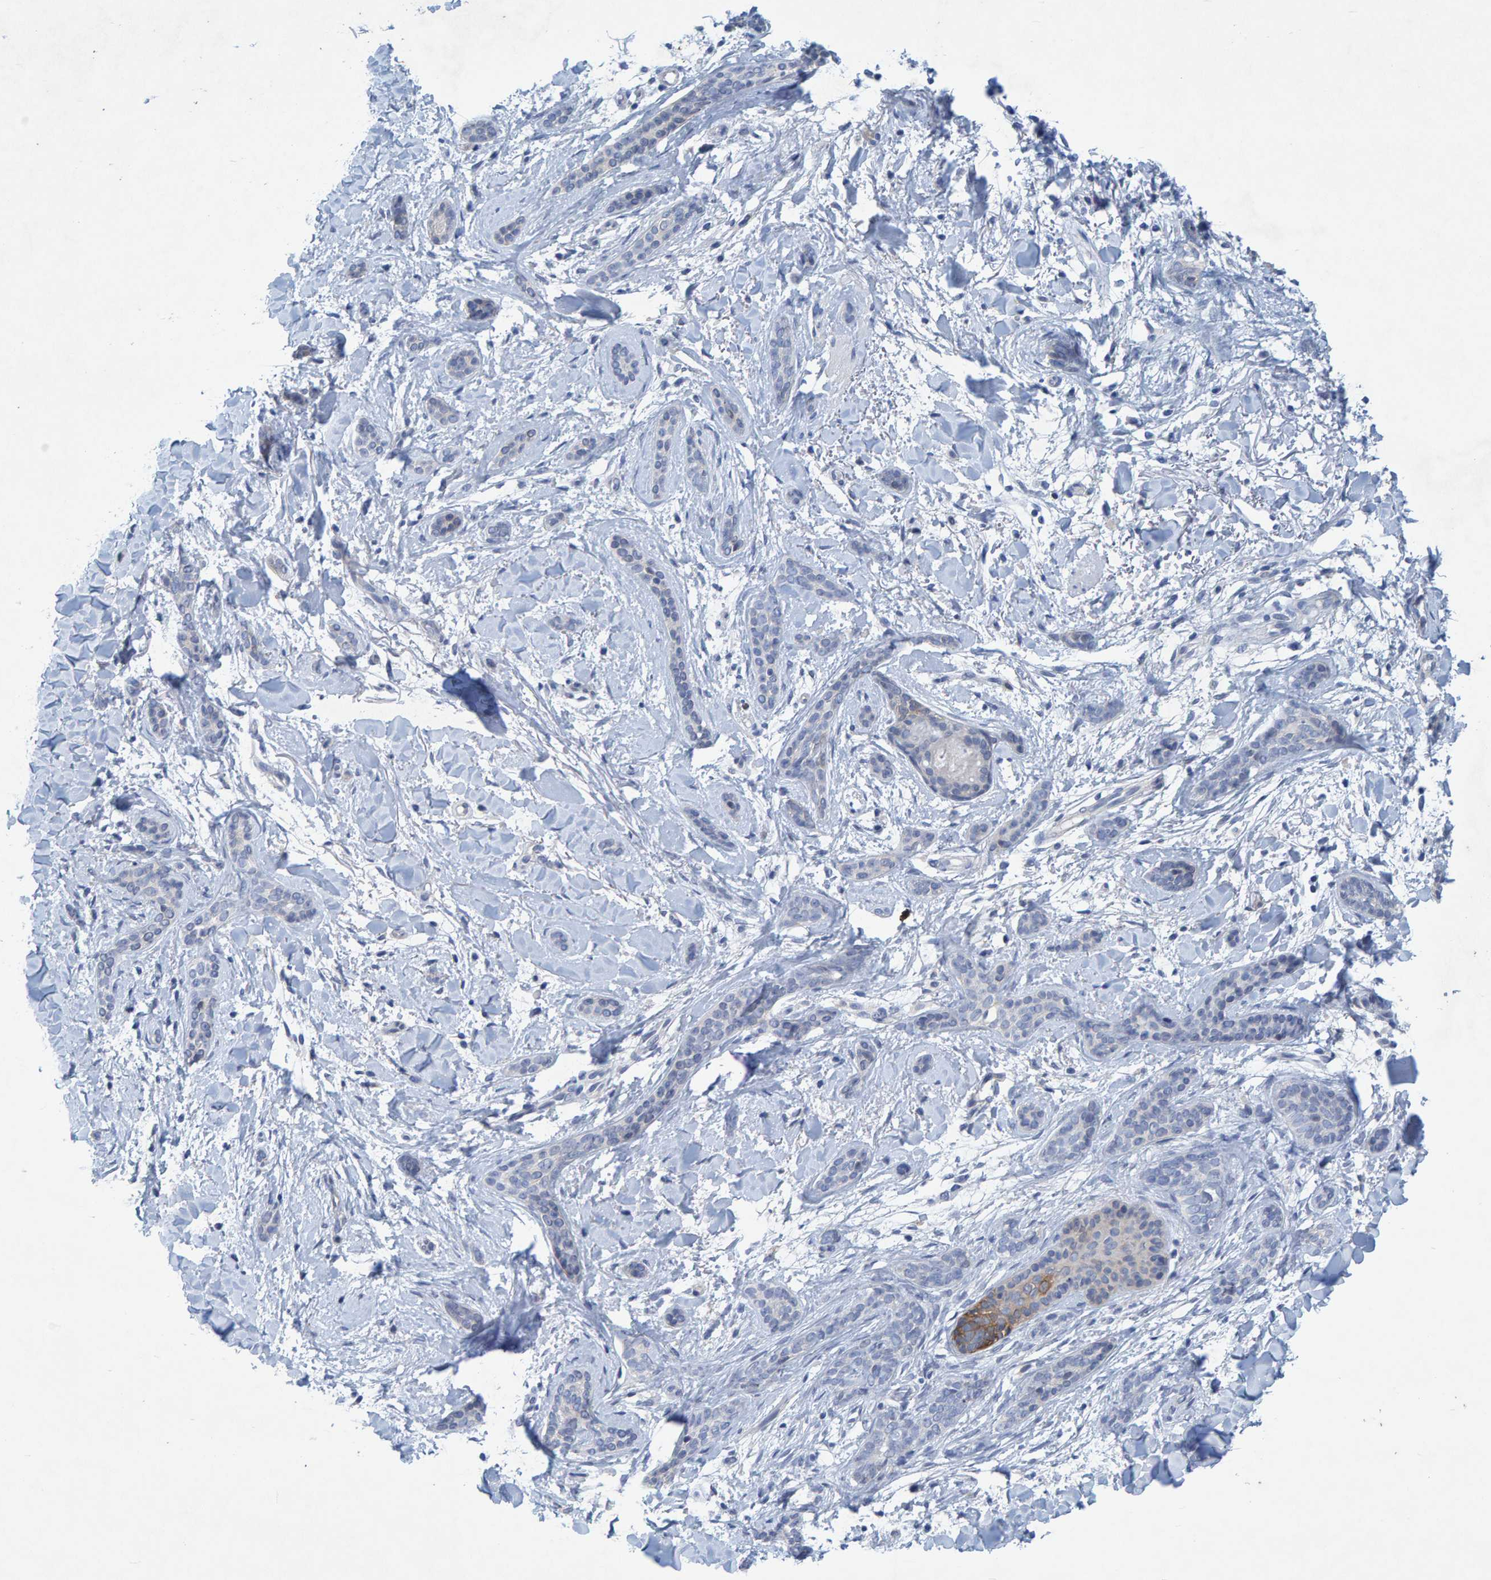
{"staining": {"intensity": "negative", "quantity": "none", "location": "none"}, "tissue": "skin cancer", "cell_type": "Tumor cells", "image_type": "cancer", "snomed": [{"axis": "morphology", "description": "Basal cell carcinoma"}, {"axis": "morphology", "description": "Adnexal tumor, benign"}, {"axis": "topography", "description": "Skin"}], "caption": "Histopathology image shows no protein expression in tumor cells of skin cancer (basal cell carcinoma) tissue. (Immunohistochemistry, brightfield microscopy, high magnification).", "gene": "ALAD", "patient": {"sex": "female", "age": 42}}